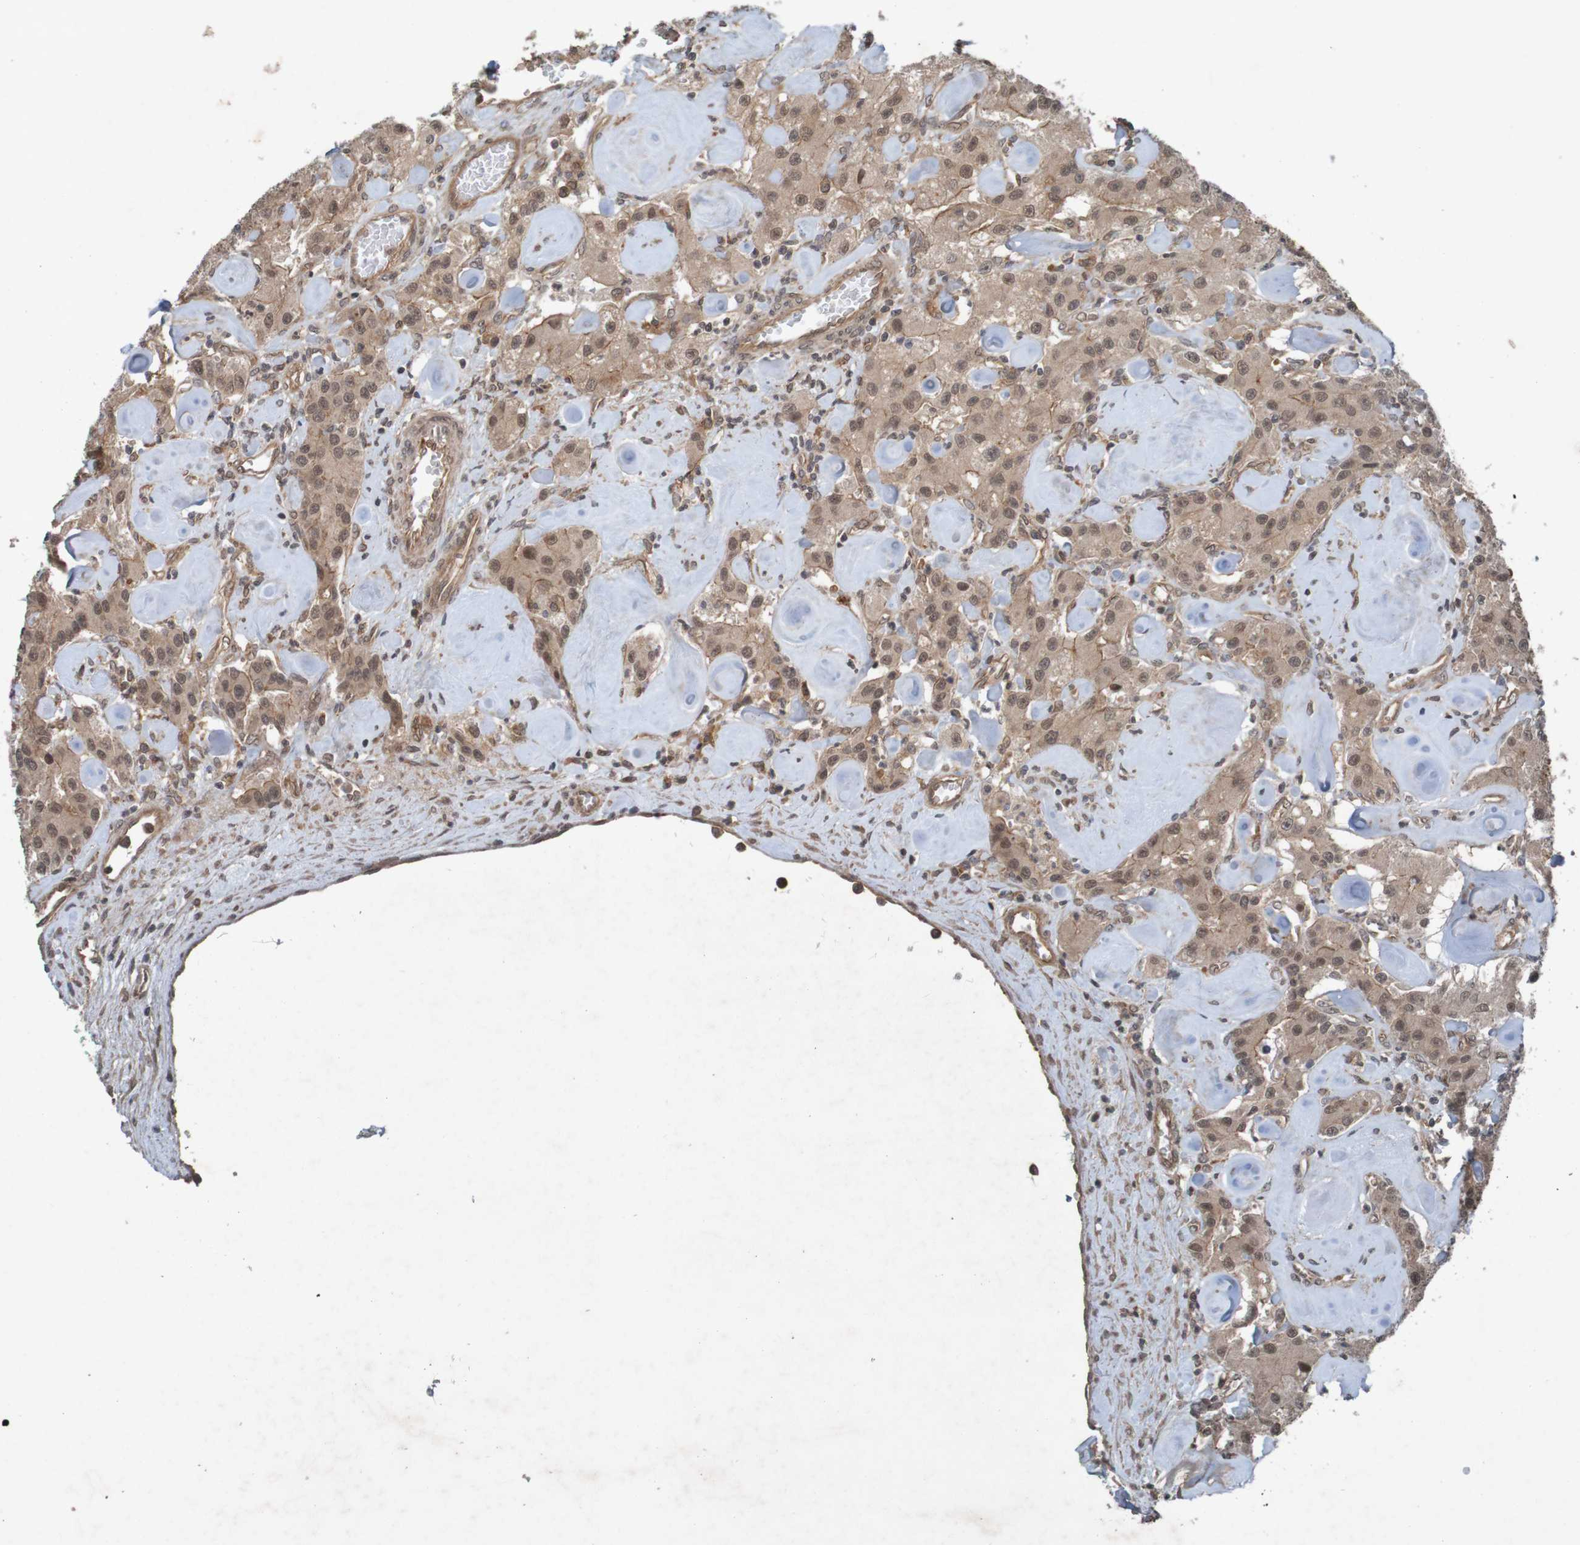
{"staining": {"intensity": "weak", "quantity": ">75%", "location": "cytoplasmic/membranous,nuclear"}, "tissue": "carcinoid", "cell_type": "Tumor cells", "image_type": "cancer", "snomed": [{"axis": "morphology", "description": "Carcinoid, malignant, NOS"}, {"axis": "topography", "description": "Pancreas"}], "caption": "Weak cytoplasmic/membranous and nuclear positivity for a protein is seen in about >75% of tumor cells of carcinoid using IHC.", "gene": "ARHGEF11", "patient": {"sex": "male", "age": 41}}